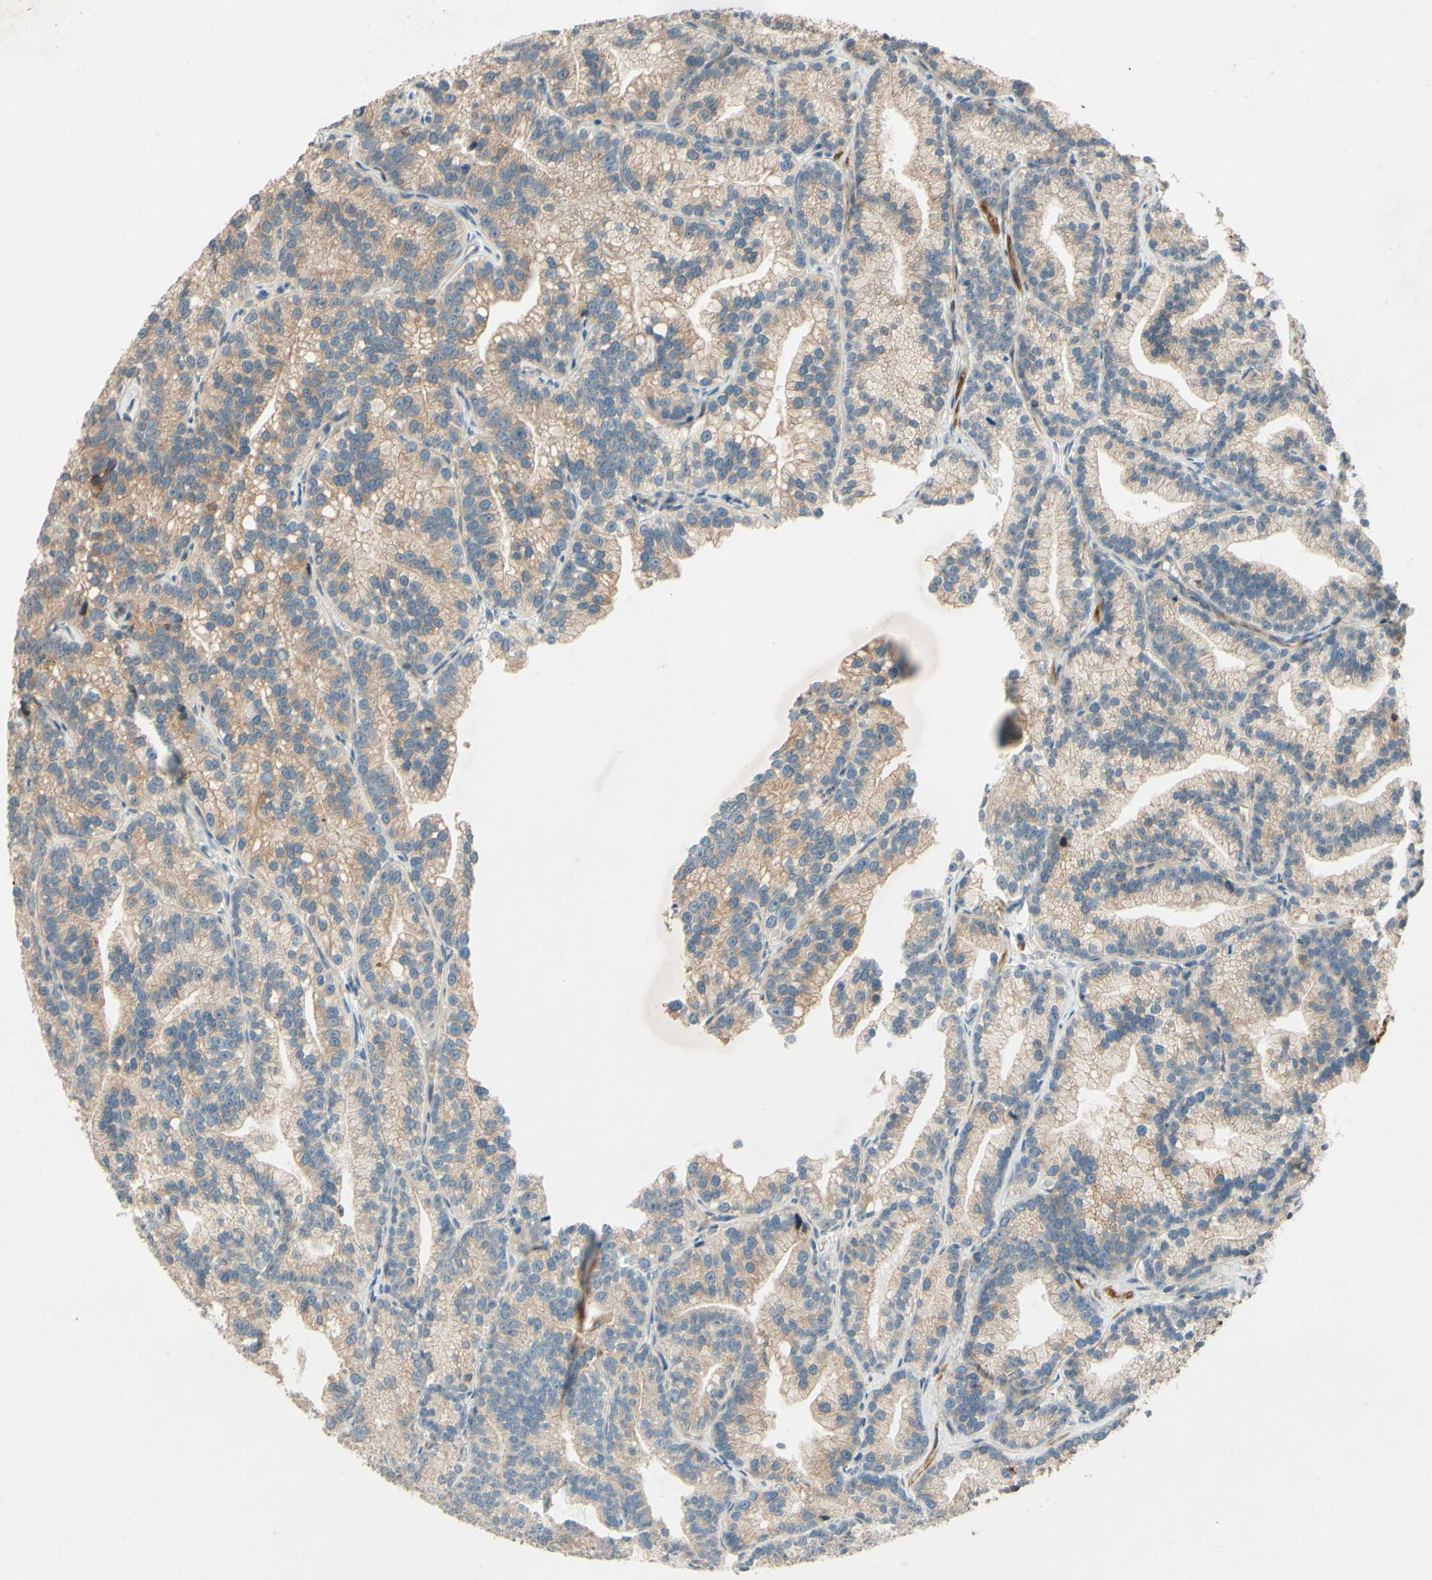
{"staining": {"intensity": "weak", "quantity": ">75%", "location": "cytoplasmic/membranous"}, "tissue": "prostate cancer", "cell_type": "Tumor cells", "image_type": "cancer", "snomed": [{"axis": "morphology", "description": "Adenocarcinoma, Low grade"}, {"axis": "topography", "description": "Prostate"}], "caption": "This image exhibits immunohistochemistry (IHC) staining of human prostate cancer (low-grade adenocarcinoma), with low weak cytoplasmic/membranous expression in about >75% of tumor cells.", "gene": "PTPRU", "patient": {"sex": "male", "age": 89}}